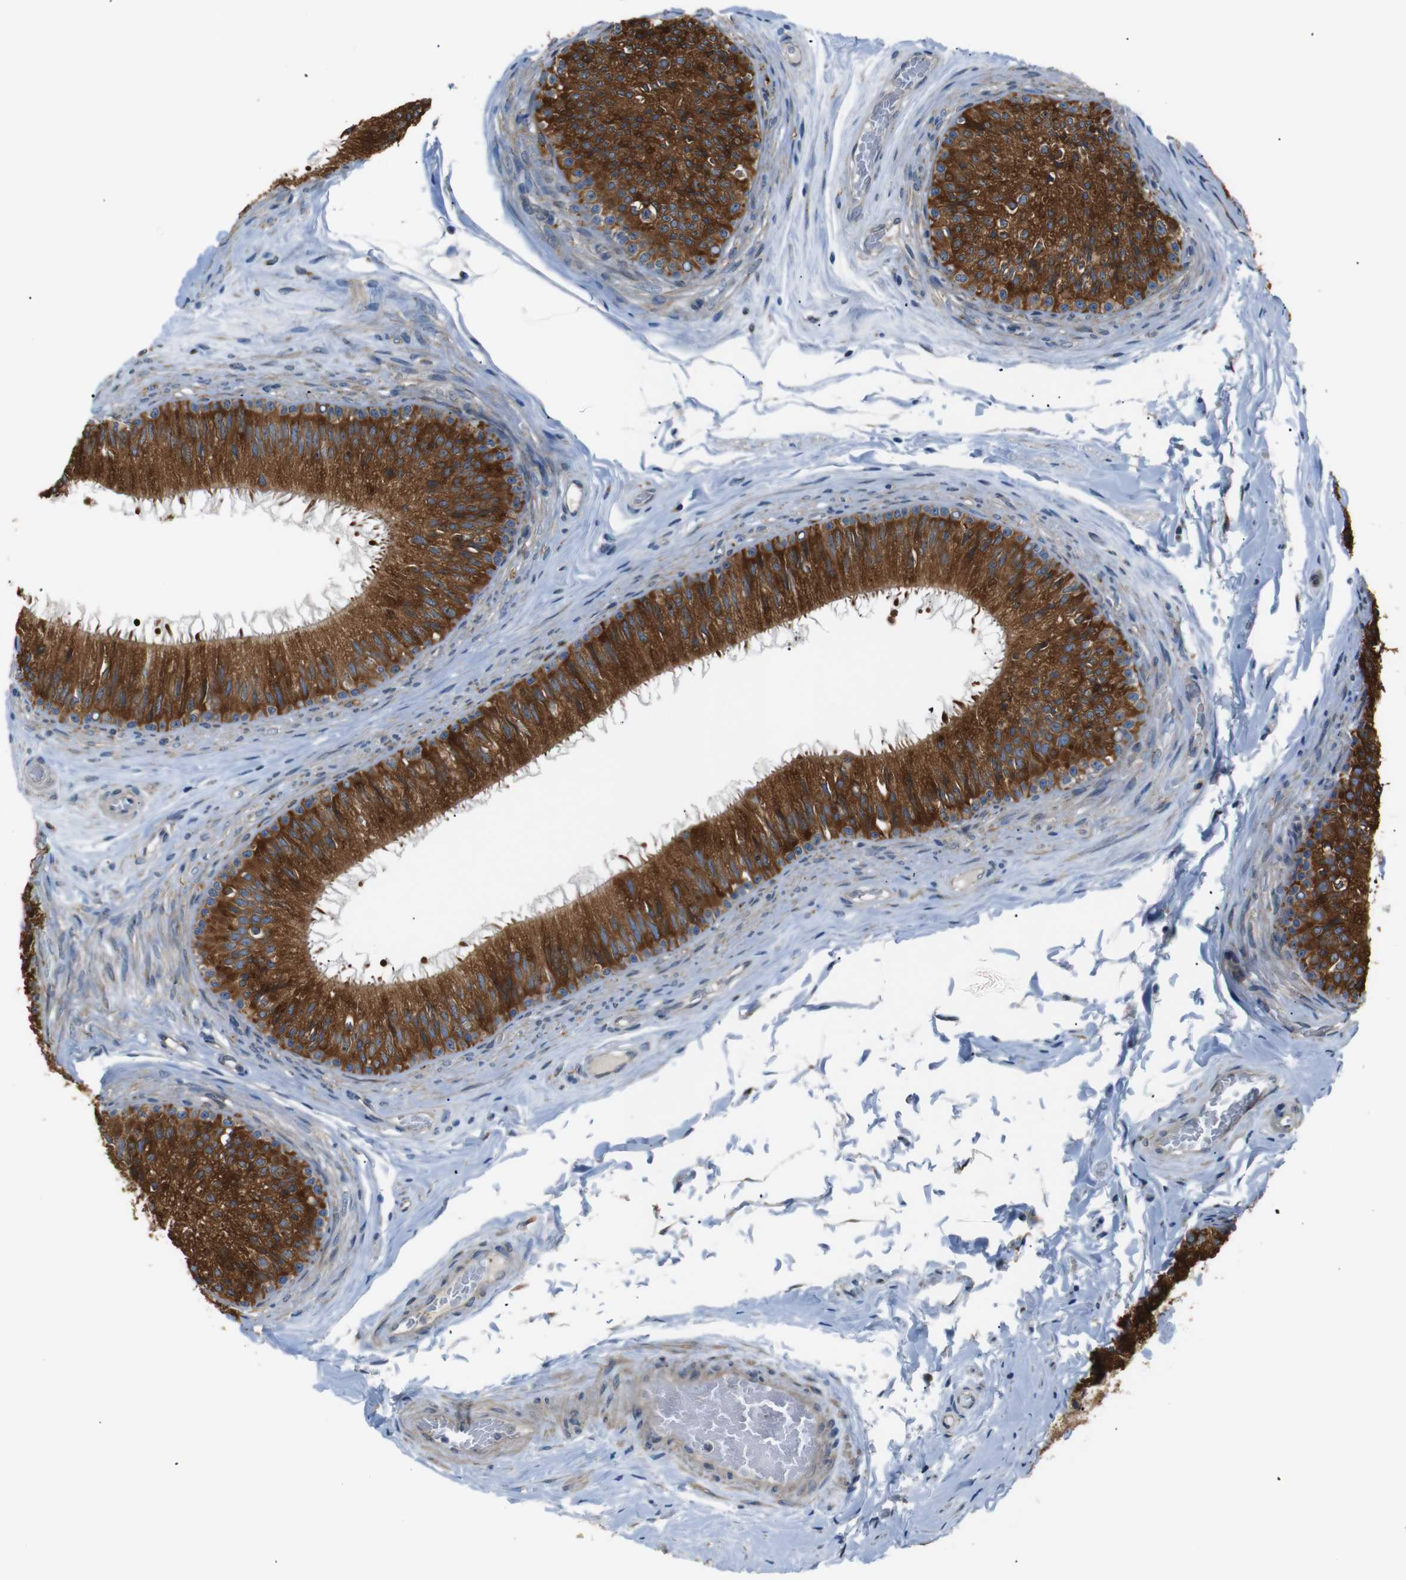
{"staining": {"intensity": "strong", "quantity": ">75%", "location": "cytoplasmic/membranous"}, "tissue": "epididymis", "cell_type": "Glandular cells", "image_type": "normal", "snomed": [{"axis": "morphology", "description": "Normal tissue, NOS"}, {"axis": "topography", "description": "Testis"}, {"axis": "topography", "description": "Epididymis"}], "caption": "High-magnification brightfield microscopy of normal epididymis stained with DAB (brown) and counterstained with hematoxylin (blue). glandular cells exhibit strong cytoplasmic/membranous expression is seen in about>75% of cells.", "gene": "TMED2", "patient": {"sex": "male", "age": 36}}